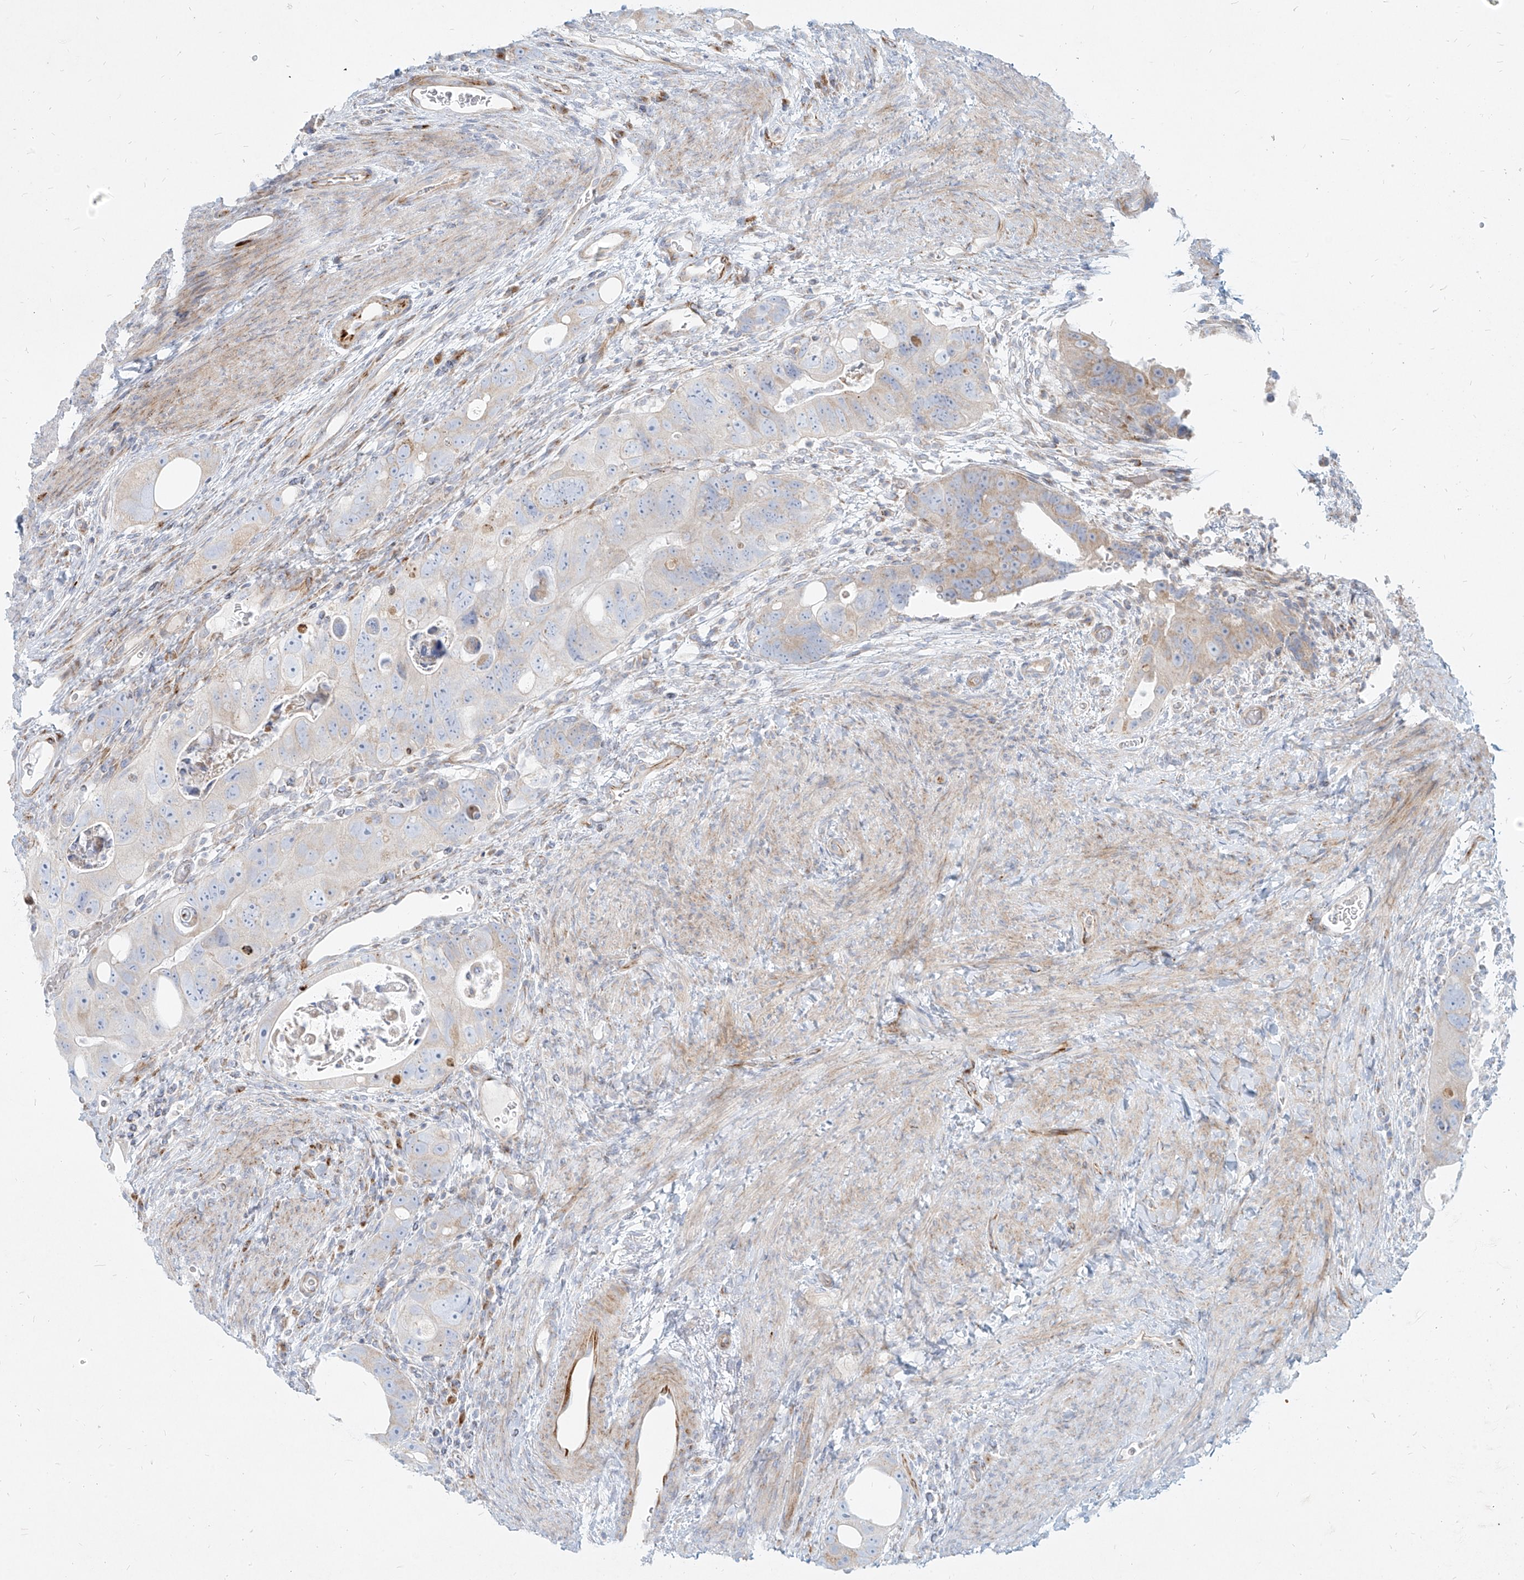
{"staining": {"intensity": "weak", "quantity": "<25%", "location": "cytoplasmic/membranous"}, "tissue": "colorectal cancer", "cell_type": "Tumor cells", "image_type": "cancer", "snomed": [{"axis": "morphology", "description": "Adenocarcinoma, NOS"}, {"axis": "topography", "description": "Rectum"}], "caption": "Human colorectal cancer stained for a protein using immunohistochemistry exhibits no expression in tumor cells.", "gene": "MTX2", "patient": {"sex": "male", "age": 59}}